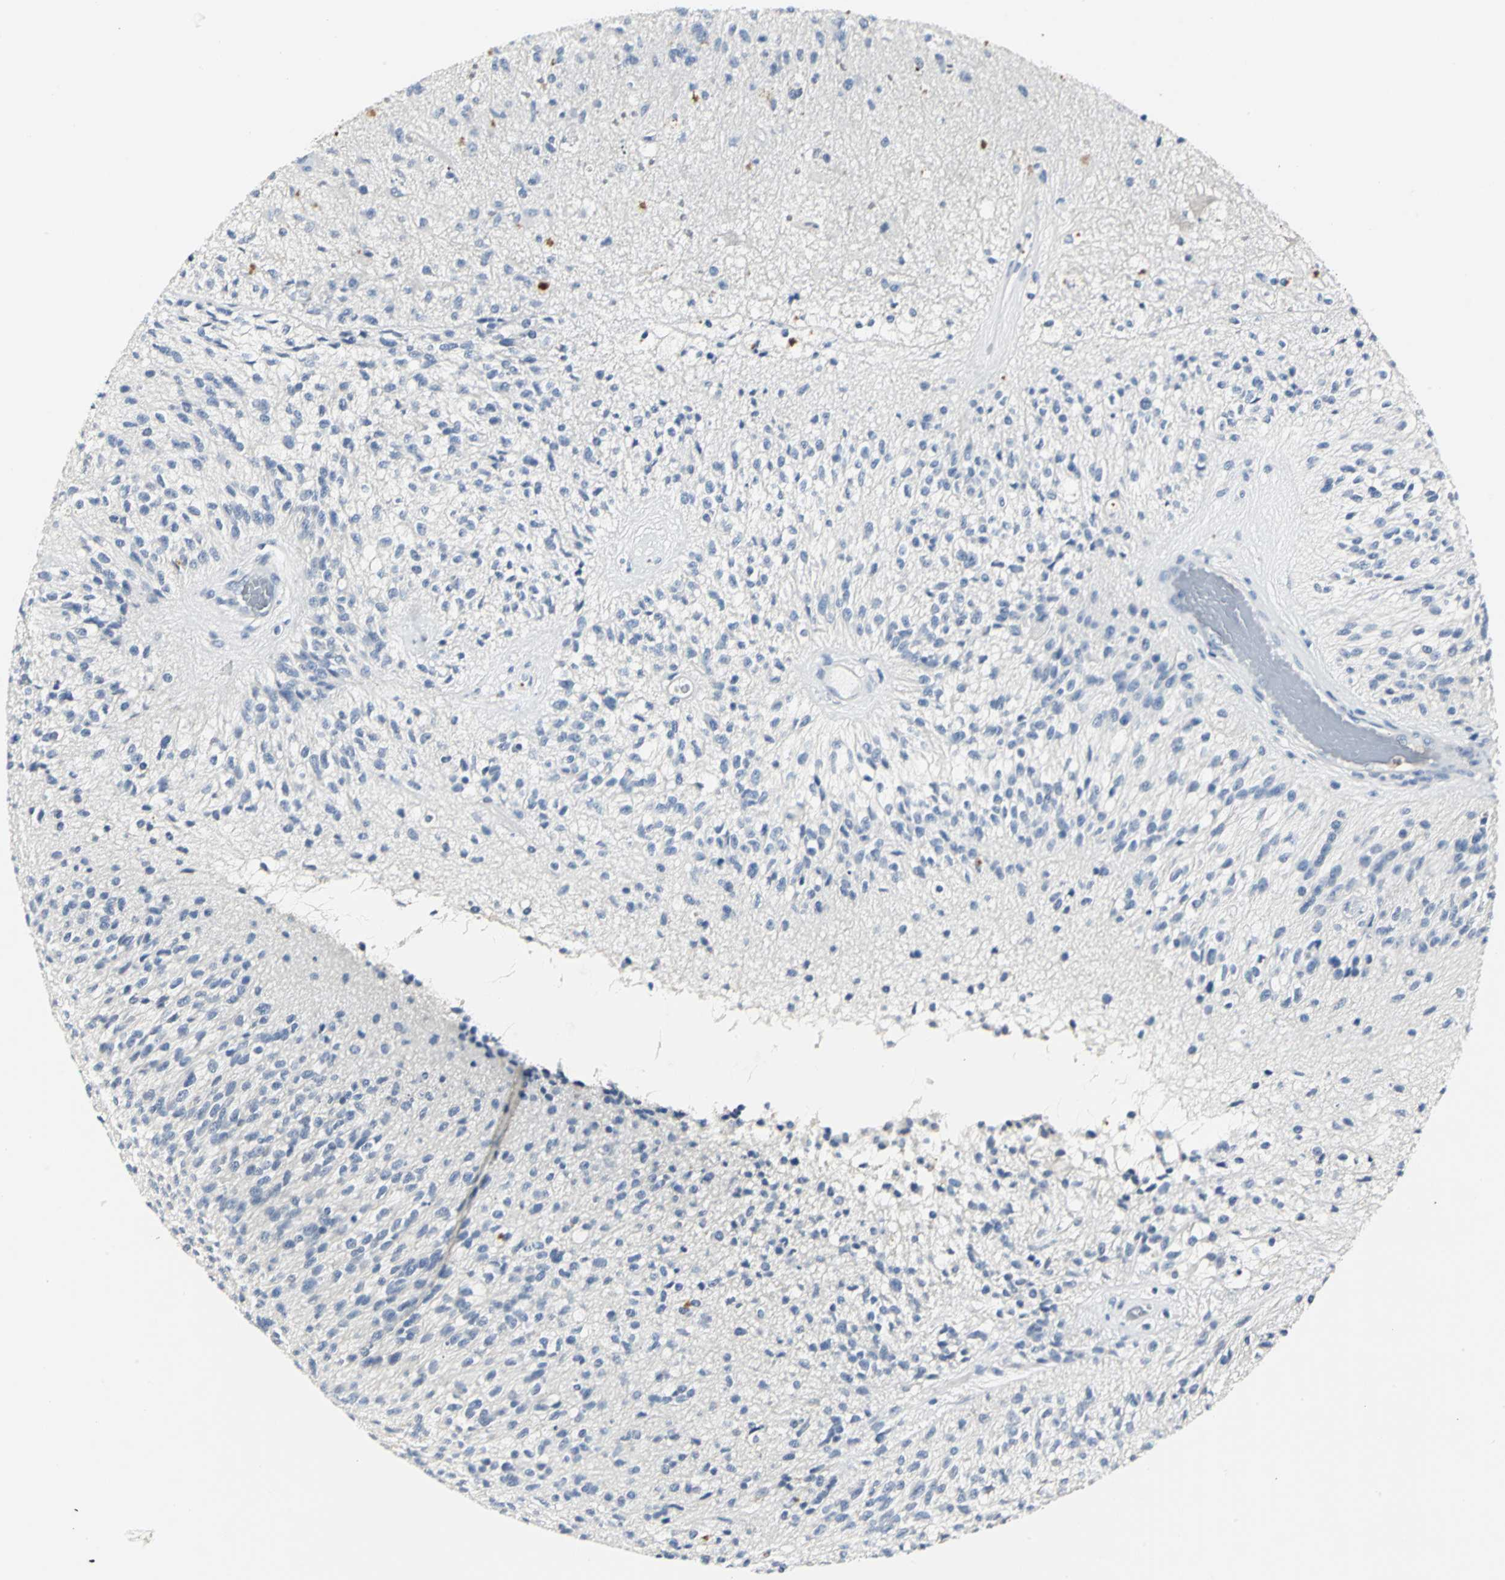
{"staining": {"intensity": "negative", "quantity": "none", "location": "none"}, "tissue": "glioma", "cell_type": "Tumor cells", "image_type": "cancer", "snomed": [{"axis": "morphology", "description": "Normal tissue, NOS"}, {"axis": "morphology", "description": "Glioma, malignant, High grade"}, {"axis": "topography", "description": "Cerebral cortex"}], "caption": "DAB (3,3'-diaminobenzidine) immunohistochemical staining of human glioma exhibits no significant positivity in tumor cells. (DAB (3,3'-diaminobenzidine) immunohistochemistry (IHC), high magnification).", "gene": "RIPOR1", "patient": {"sex": "male", "age": 77}}